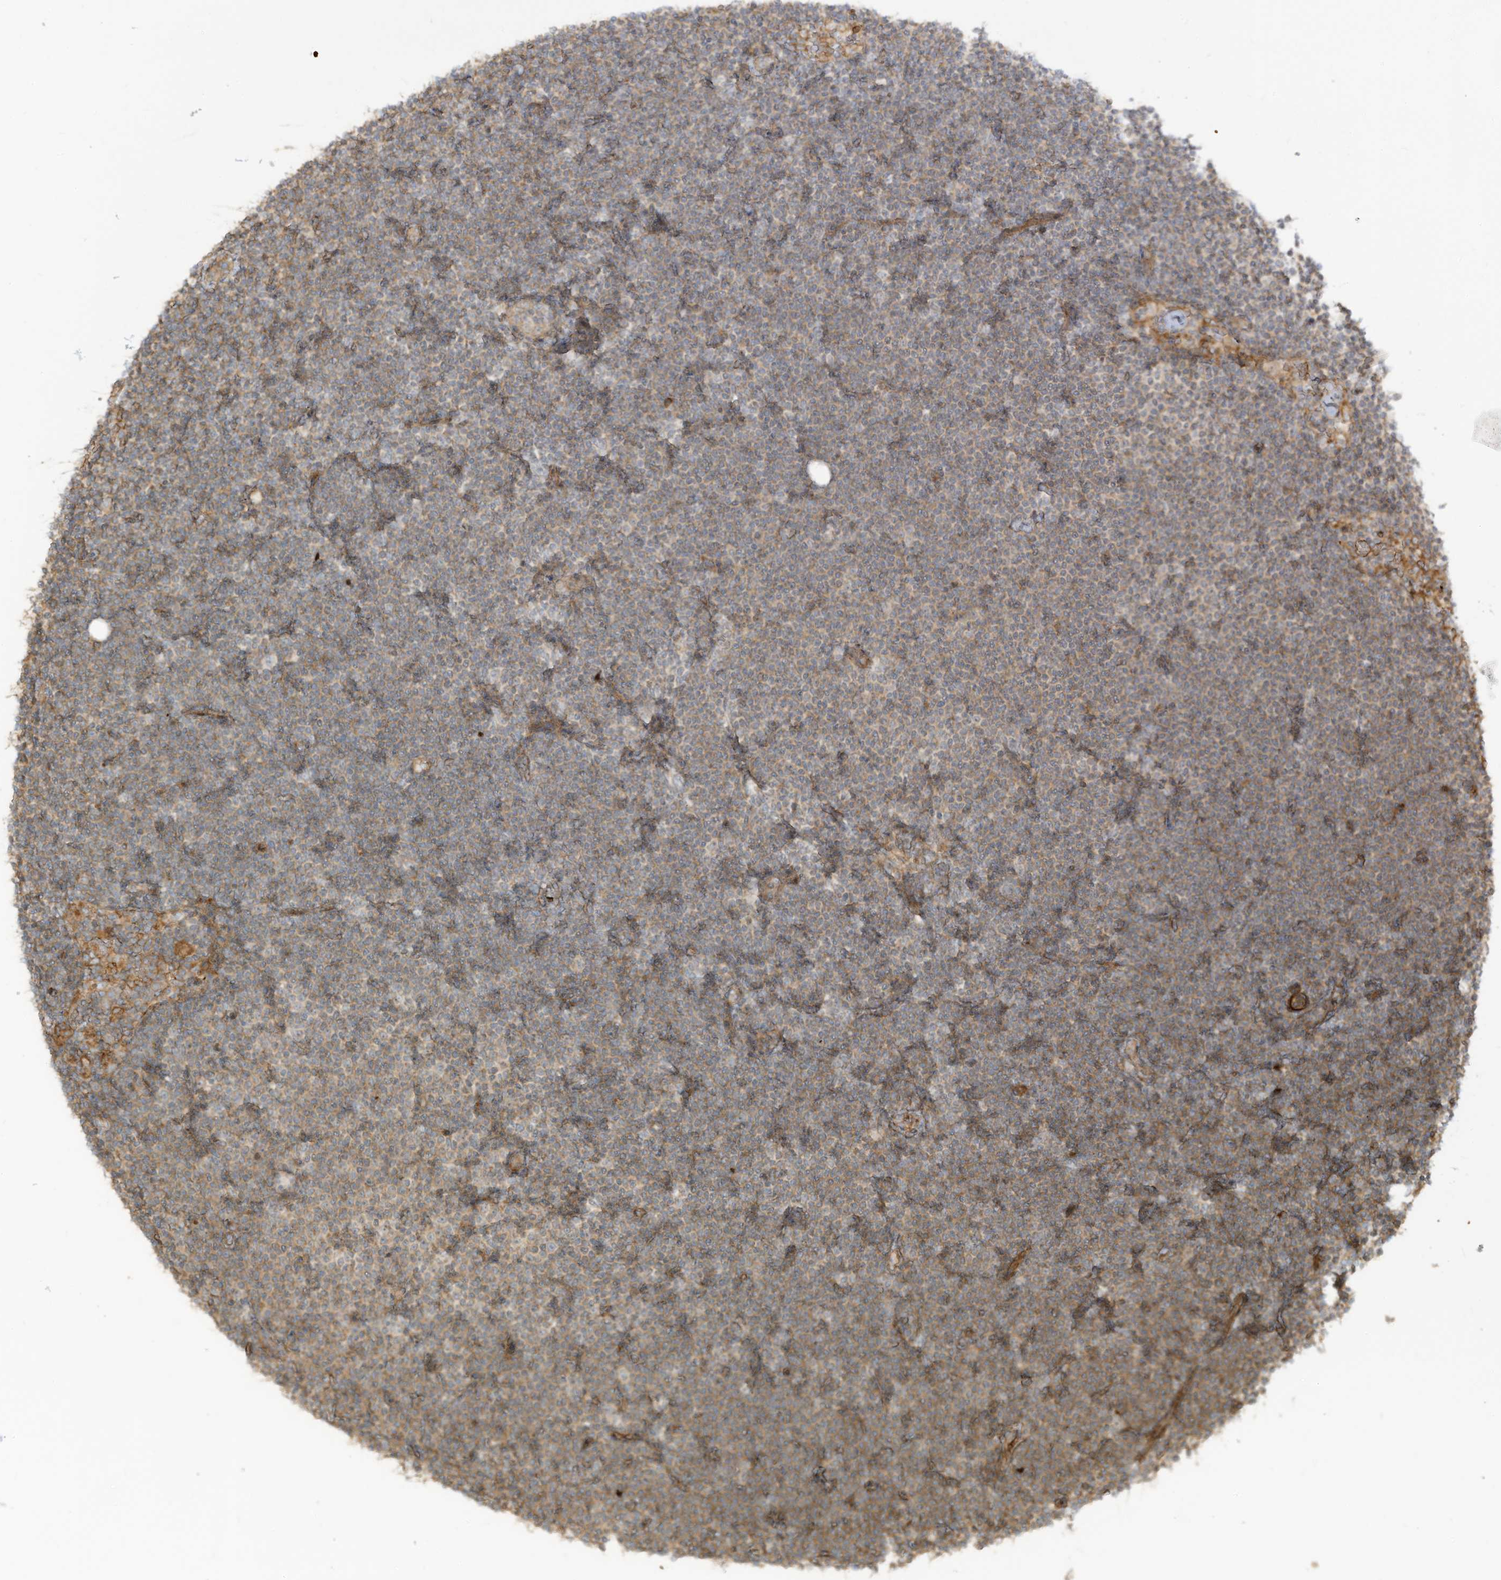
{"staining": {"intensity": "weak", "quantity": "25%-75%", "location": "cytoplasmic/membranous"}, "tissue": "lymphoma", "cell_type": "Tumor cells", "image_type": "cancer", "snomed": [{"axis": "morphology", "description": "Malignant lymphoma, non-Hodgkin's type, Low grade"}, {"axis": "topography", "description": "Lymph node"}], "caption": "Low-grade malignant lymphoma, non-Hodgkin's type tissue exhibits weak cytoplasmic/membranous positivity in about 25%-75% of tumor cells, visualized by immunohistochemistry.", "gene": "ENTR1", "patient": {"sex": "female", "age": 53}}